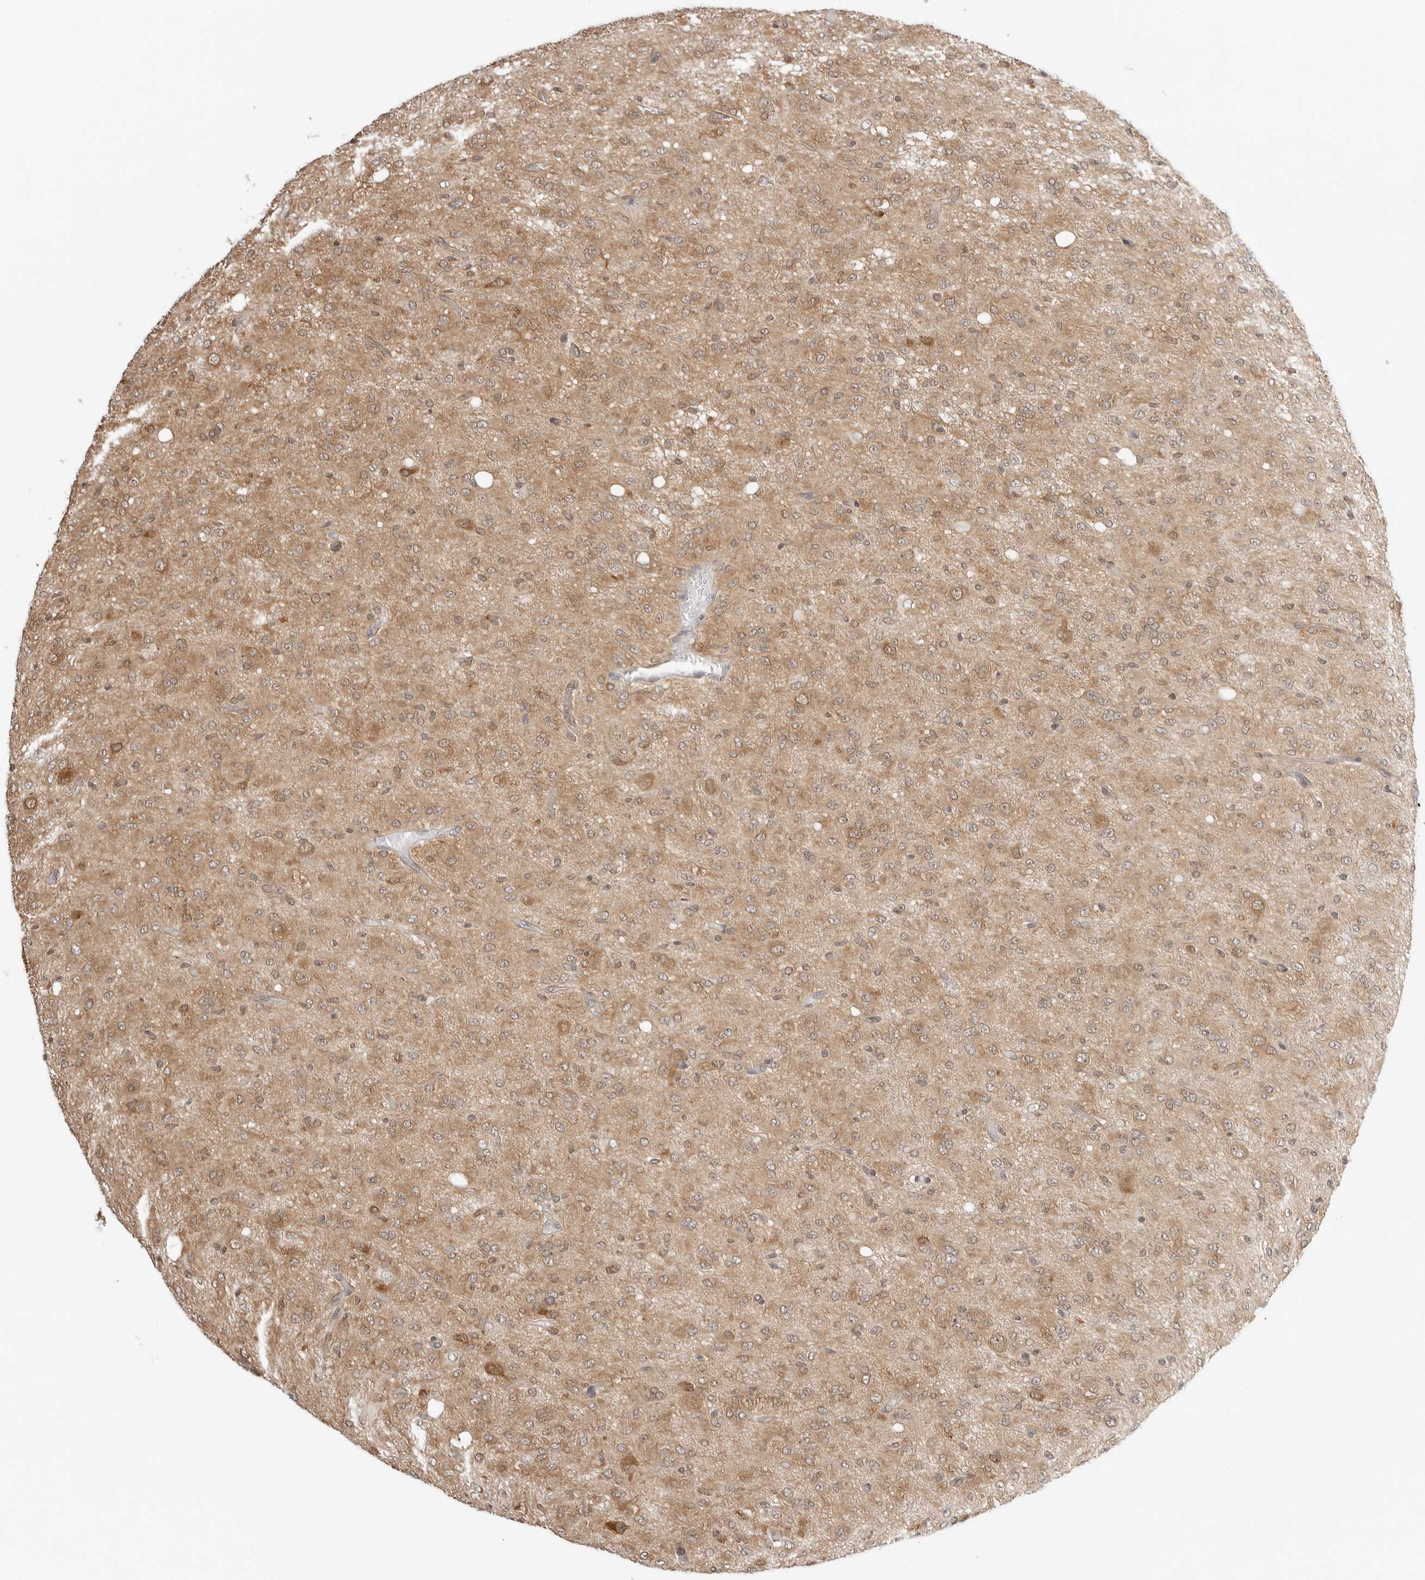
{"staining": {"intensity": "moderate", "quantity": ">75%", "location": "cytoplasmic/membranous"}, "tissue": "glioma", "cell_type": "Tumor cells", "image_type": "cancer", "snomed": [{"axis": "morphology", "description": "Glioma, malignant, High grade"}, {"axis": "topography", "description": "Brain"}], "caption": "The image exhibits staining of glioma, revealing moderate cytoplasmic/membranous protein expression (brown color) within tumor cells.", "gene": "NUDC", "patient": {"sex": "female", "age": 59}}